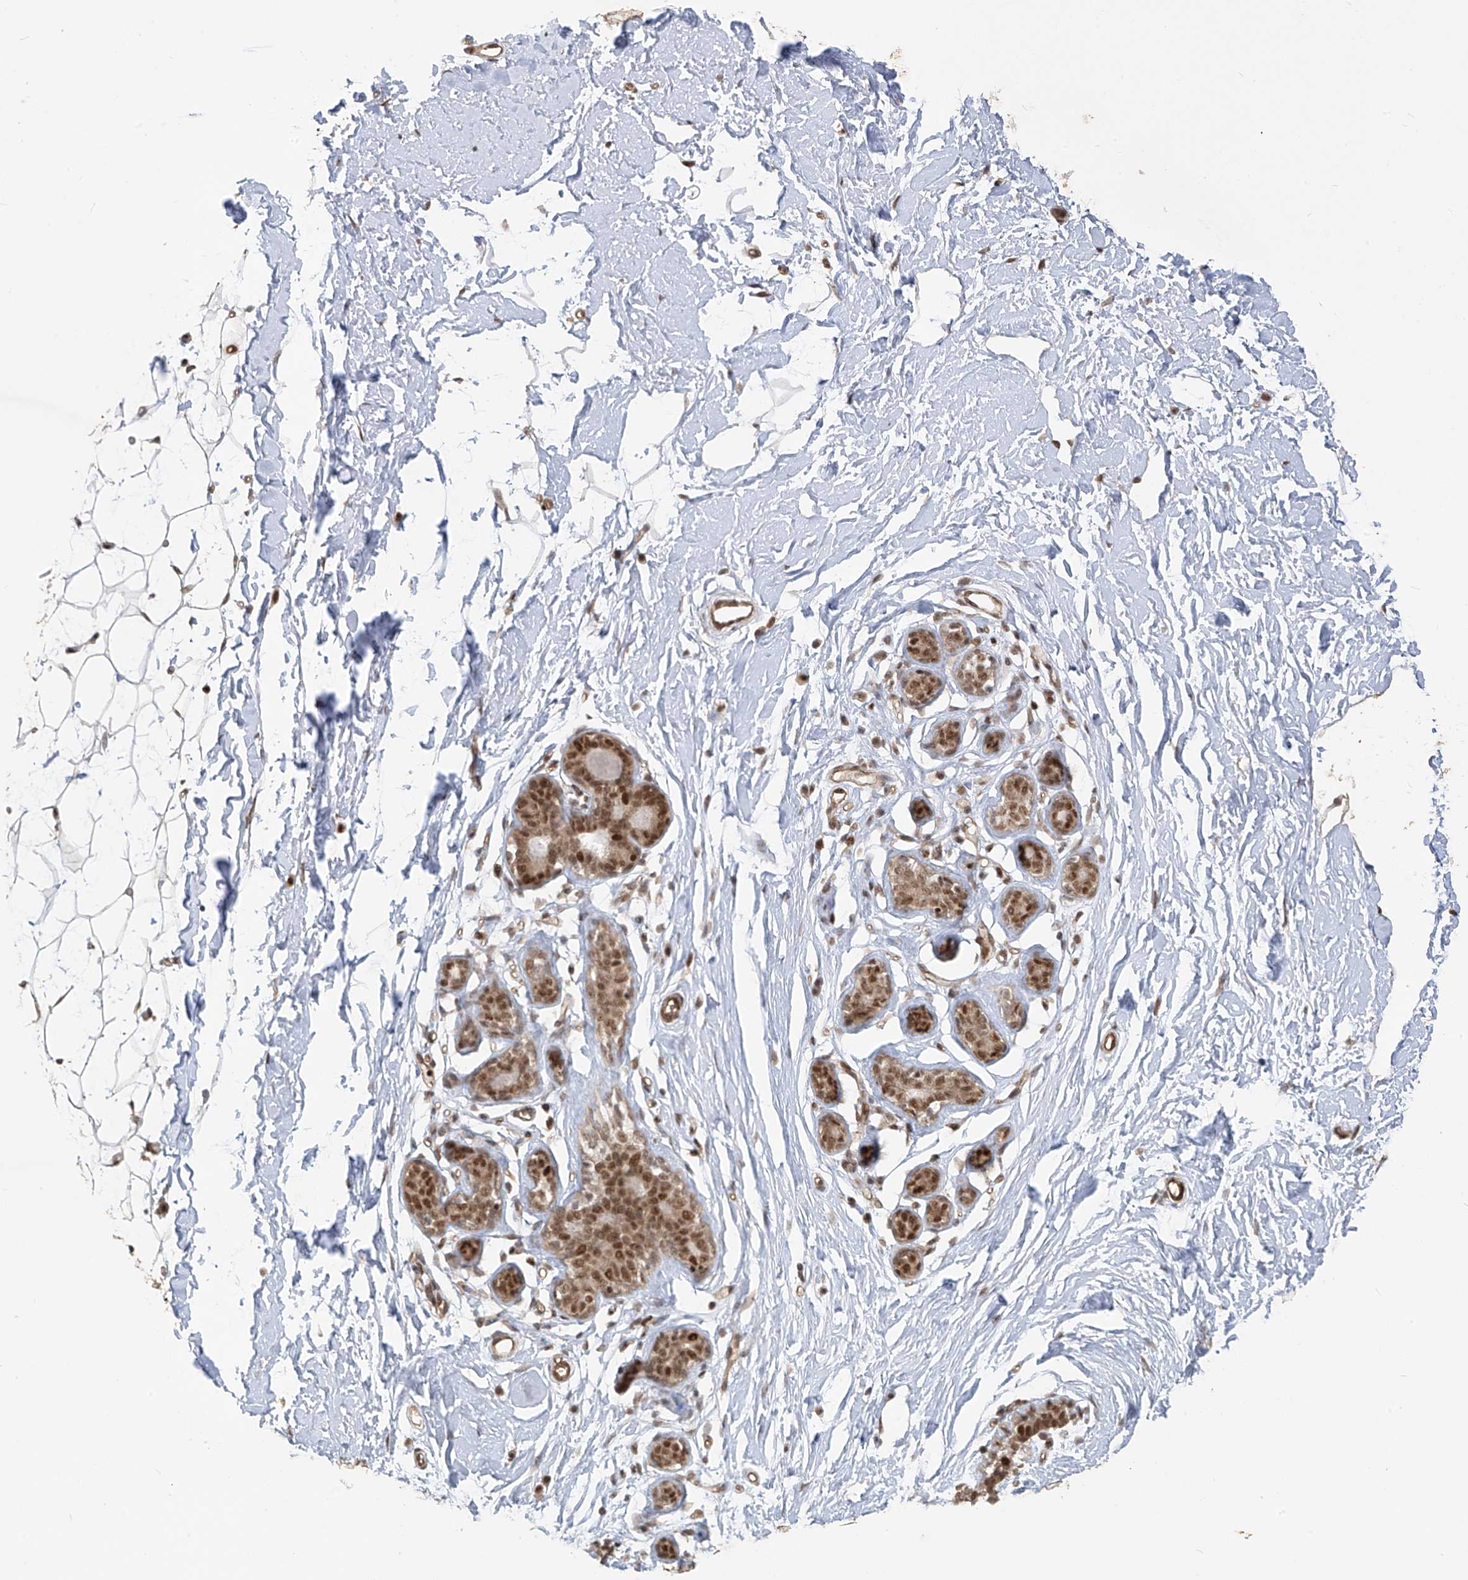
{"staining": {"intensity": "weak", "quantity": "25%-75%", "location": "cytoplasmic/membranous"}, "tissue": "adipose tissue", "cell_type": "Adipocytes", "image_type": "normal", "snomed": [{"axis": "morphology", "description": "Normal tissue, NOS"}, {"axis": "topography", "description": "Breast"}], "caption": "Immunohistochemical staining of benign adipose tissue demonstrates weak cytoplasmic/membranous protein expression in about 25%-75% of adipocytes. The staining was performed using DAB to visualize the protein expression in brown, while the nuclei were stained in blue with hematoxylin (Magnification: 20x).", "gene": "ARHGEF3", "patient": {"sex": "female", "age": 23}}